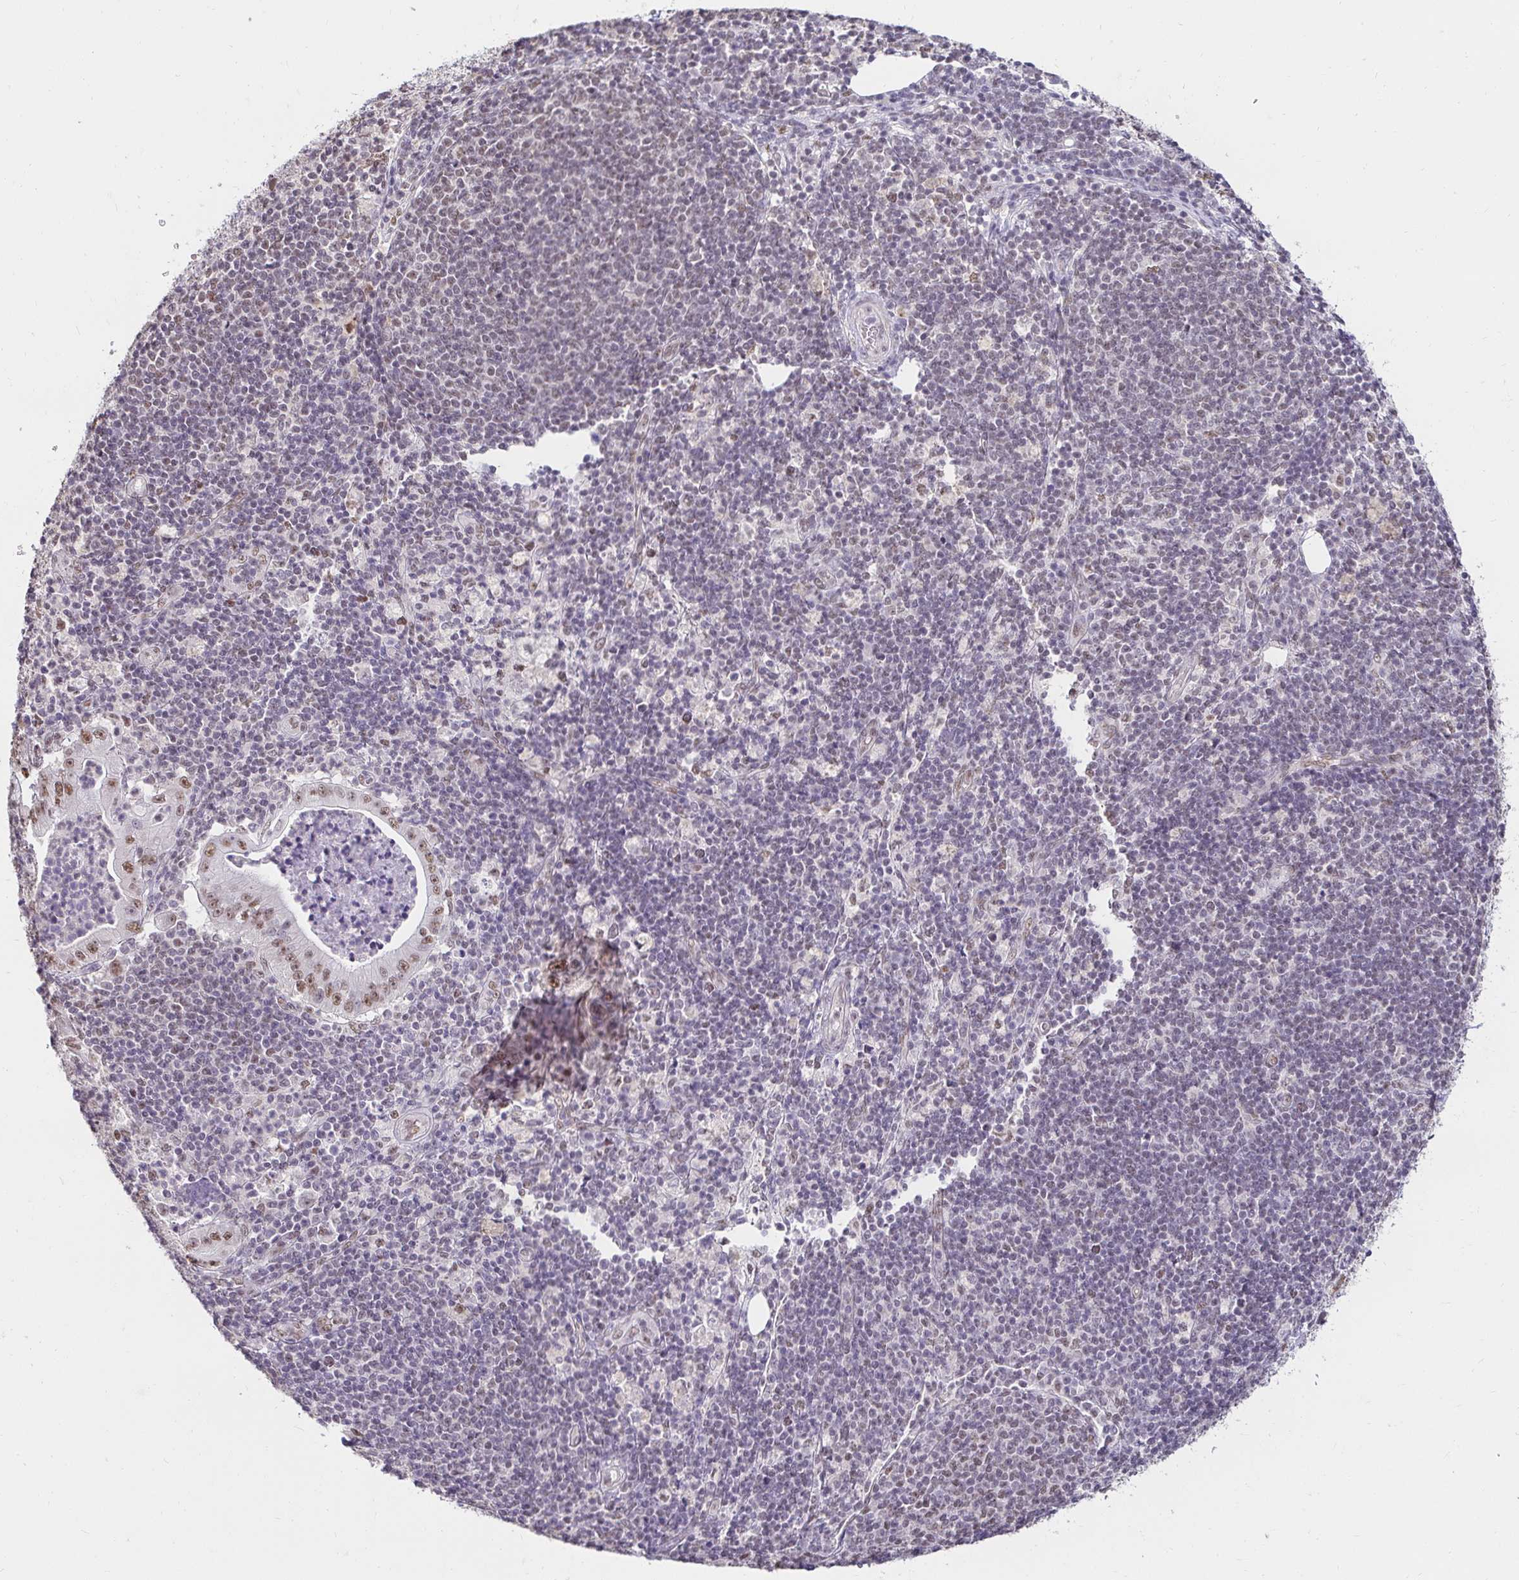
{"staining": {"intensity": "moderate", "quantity": ">75%", "location": "nuclear"}, "tissue": "pancreatic cancer", "cell_type": "Tumor cells", "image_type": "cancer", "snomed": [{"axis": "morphology", "description": "Adenocarcinoma, NOS"}, {"axis": "topography", "description": "Pancreas"}], "caption": "Pancreatic adenocarcinoma stained with a brown dye exhibits moderate nuclear positive staining in approximately >75% of tumor cells.", "gene": "RIMS4", "patient": {"sex": "male", "age": 71}}